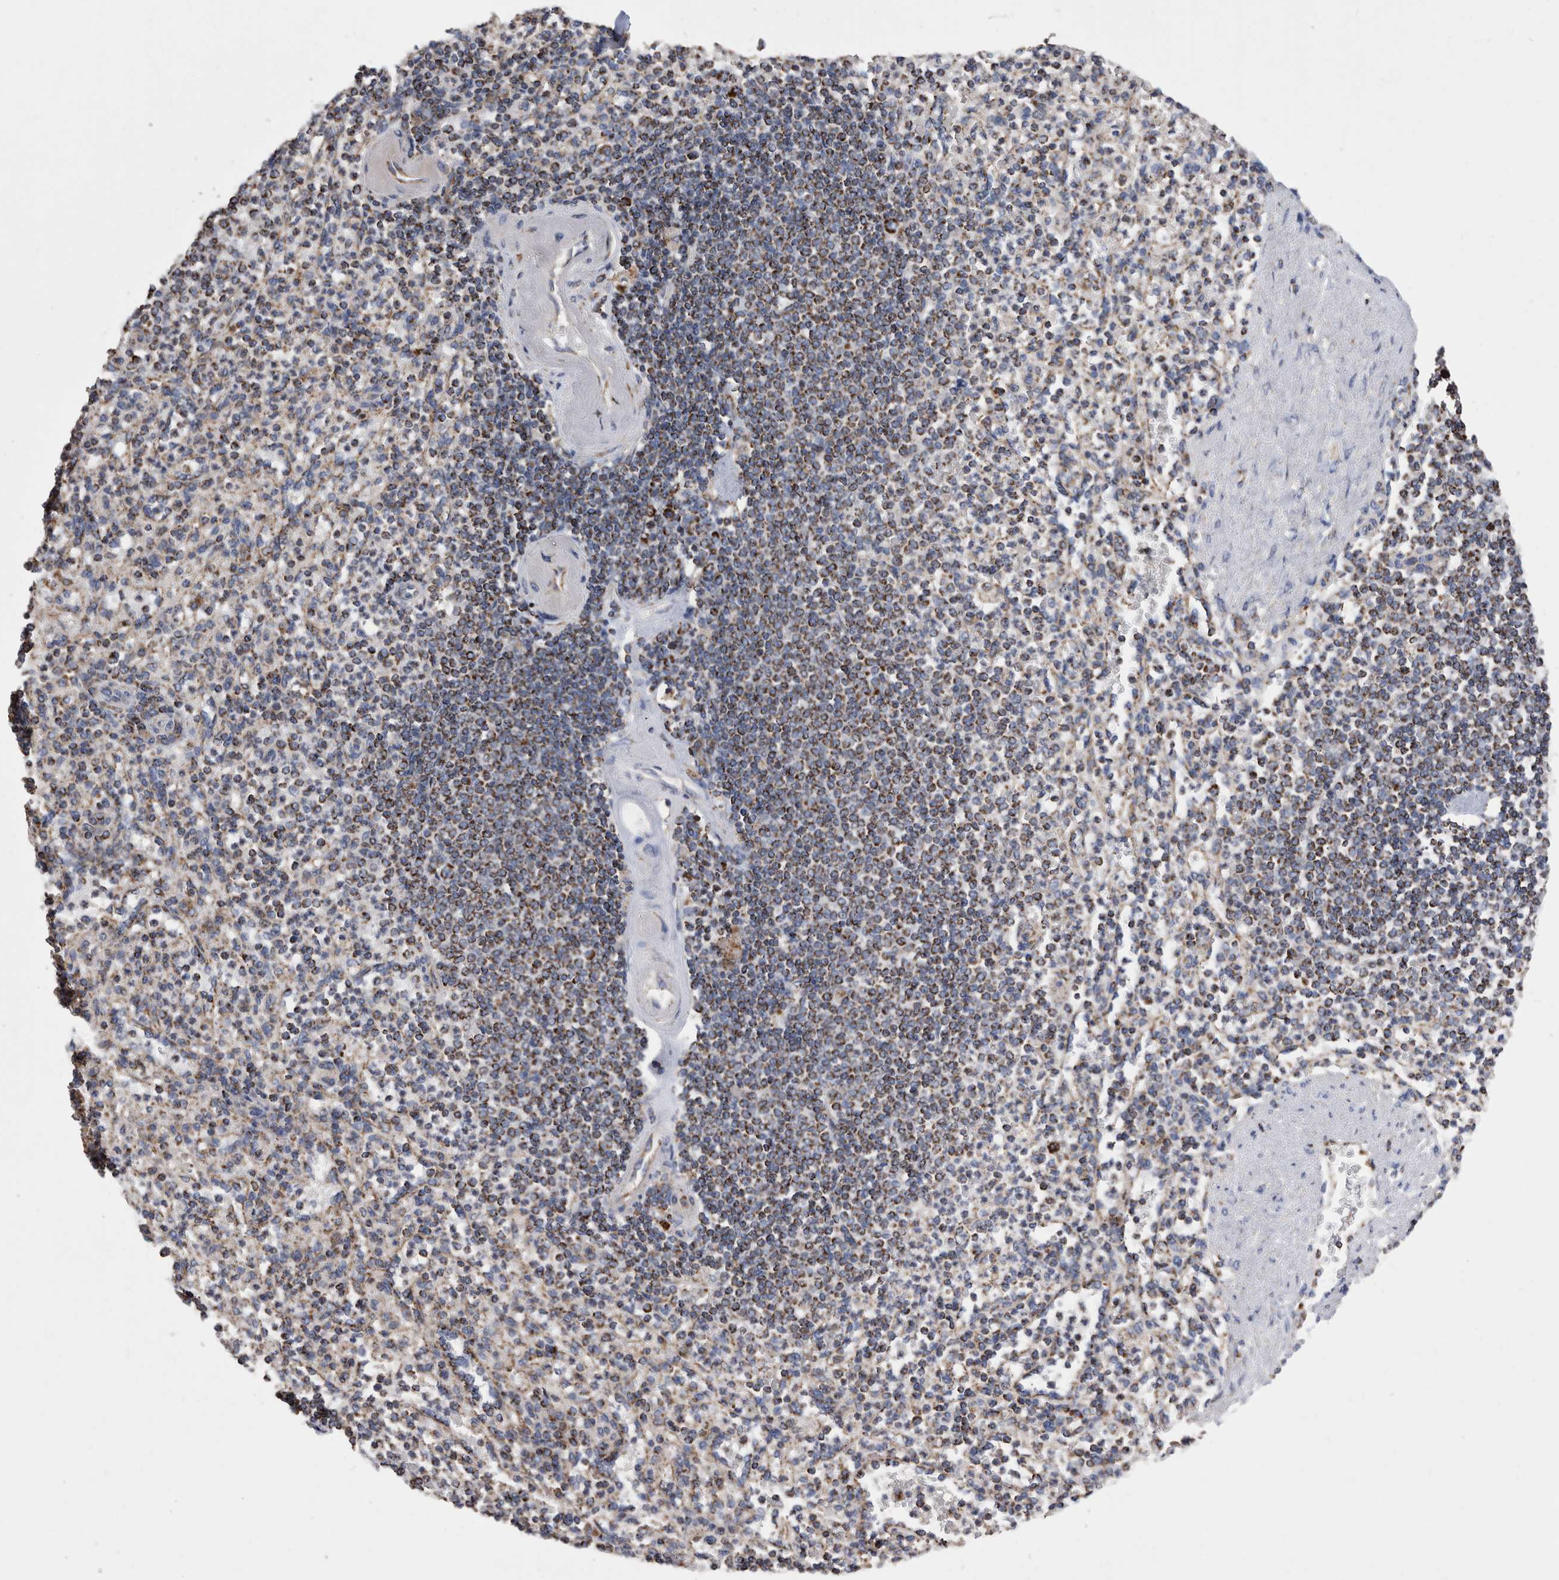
{"staining": {"intensity": "moderate", "quantity": "25%-75%", "location": "cytoplasmic/membranous"}, "tissue": "spleen", "cell_type": "Cells in red pulp", "image_type": "normal", "snomed": [{"axis": "morphology", "description": "Normal tissue, NOS"}, {"axis": "topography", "description": "Spleen"}], "caption": "Spleen stained with a brown dye exhibits moderate cytoplasmic/membranous positive expression in about 25%-75% of cells in red pulp.", "gene": "WFDC1", "patient": {"sex": "female", "age": 74}}